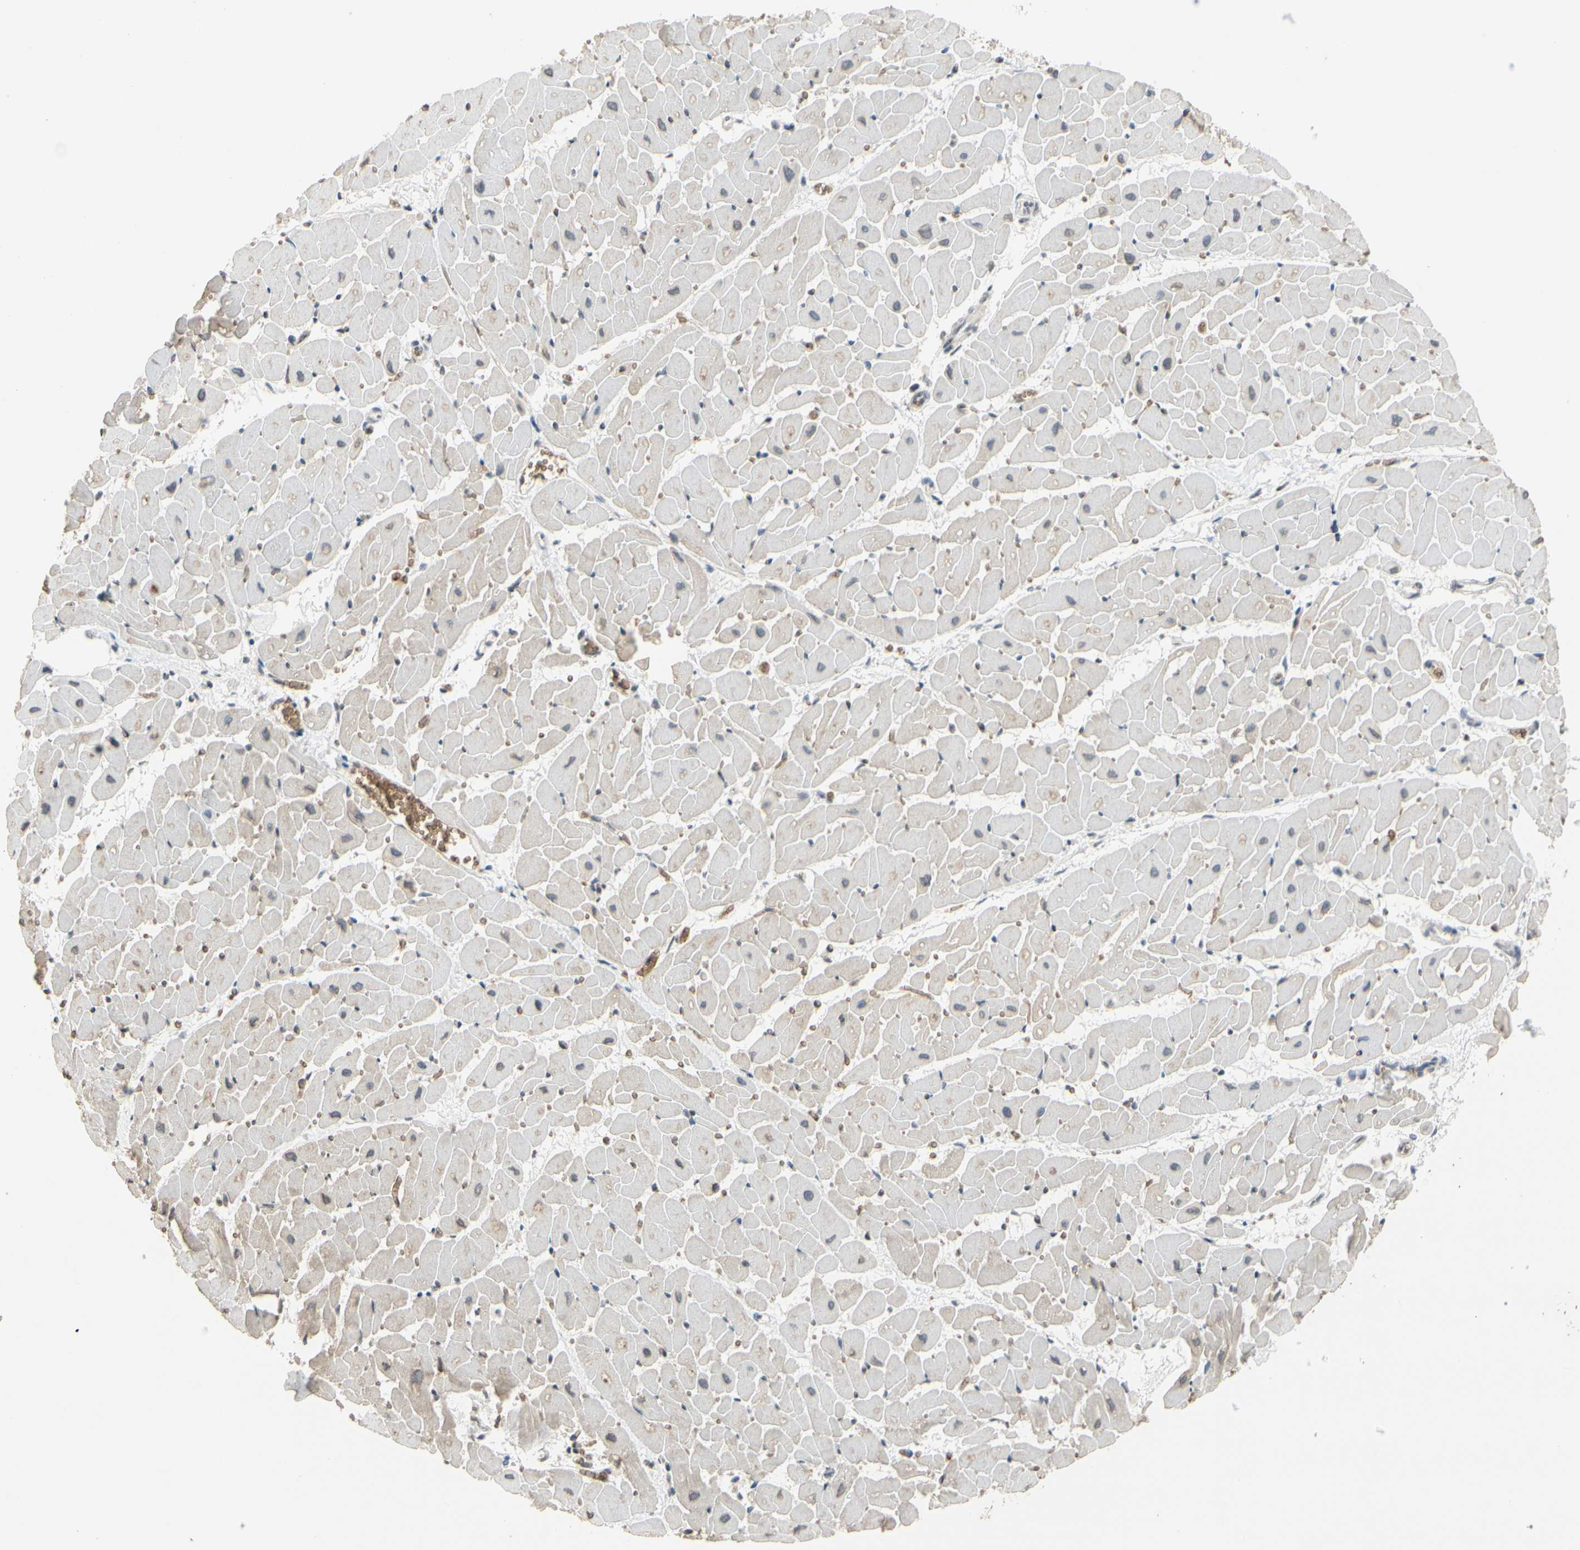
{"staining": {"intensity": "negative", "quantity": "none", "location": "none"}, "tissue": "heart muscle", "cell_type": "Cardiomyocytes", "image_type": "normal", "snomed": [{"axis": "morphology", "description": "Normal tissue, NOS"}, {"axis": "topography", "description": "Heart"}], "caption": "Heart muscle was stained to show a protein in brown. There is no significant positivity in cardiomyocytes. (DAB (3,3'-diaminobenzidine) immunohistochemistry (IHC), high magnification).", "gene": "GYPC", "patient": {"sex": "female", "age": 19}}